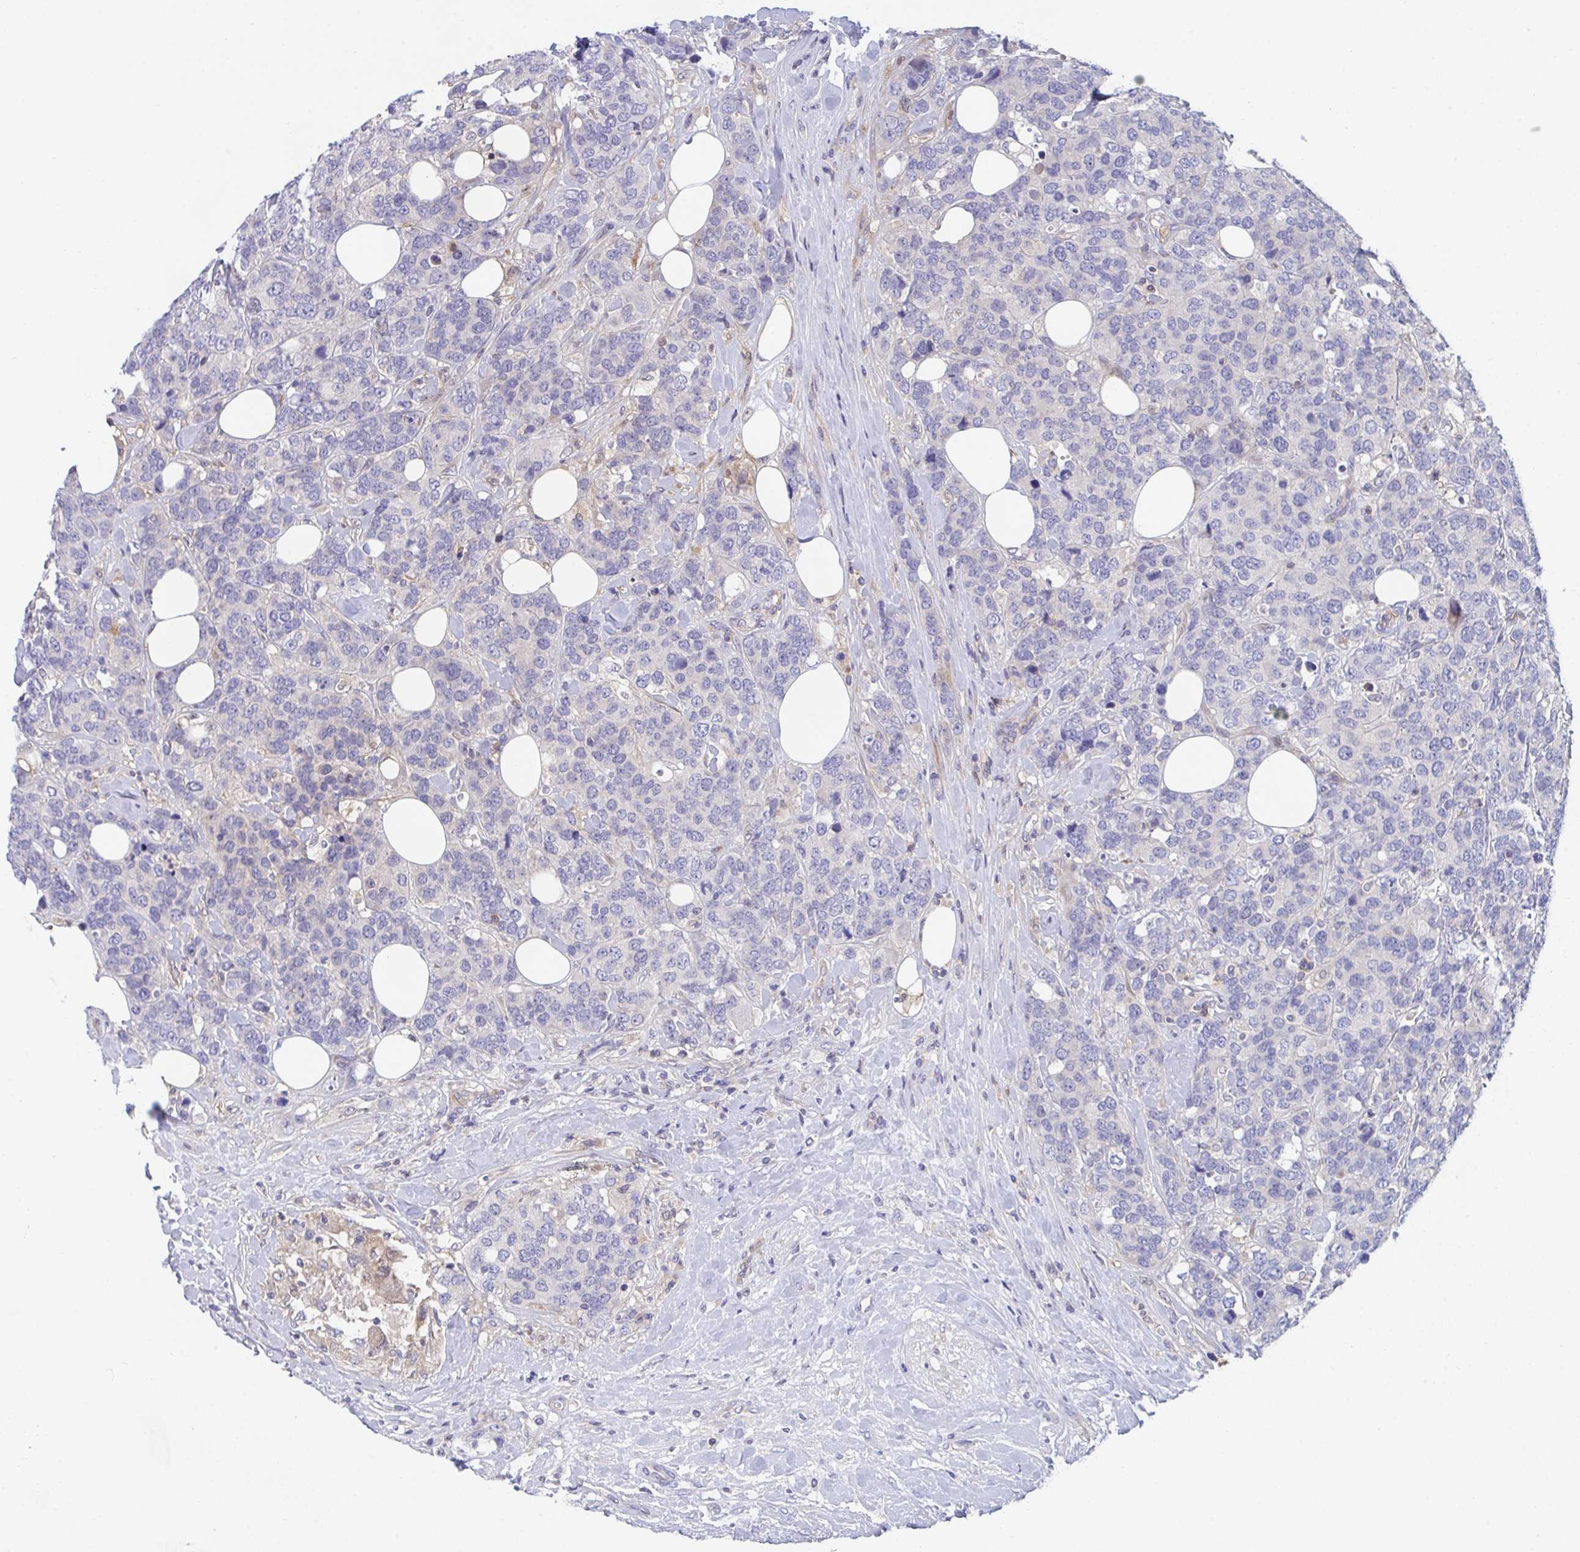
{"staining": {"intensity": "negative", "quantity": "none", "location": "none"}, "tissue": "breast cancer", "cell_type": "Tumor cells", "image_type": "cancer", "snomed": [{"axis": "morphology", "description": "Lobular carcinoma"}, {"axis": "topography", "description": "Breast"}], "caption": "Tumor cells are negative for protein expression in human breast cancer. (DAB immunohistochemistry visualized using brightfield microscopy, high magnification).", "gene": "P2RX3", "patient": {"sex": "female", "age": 59}}